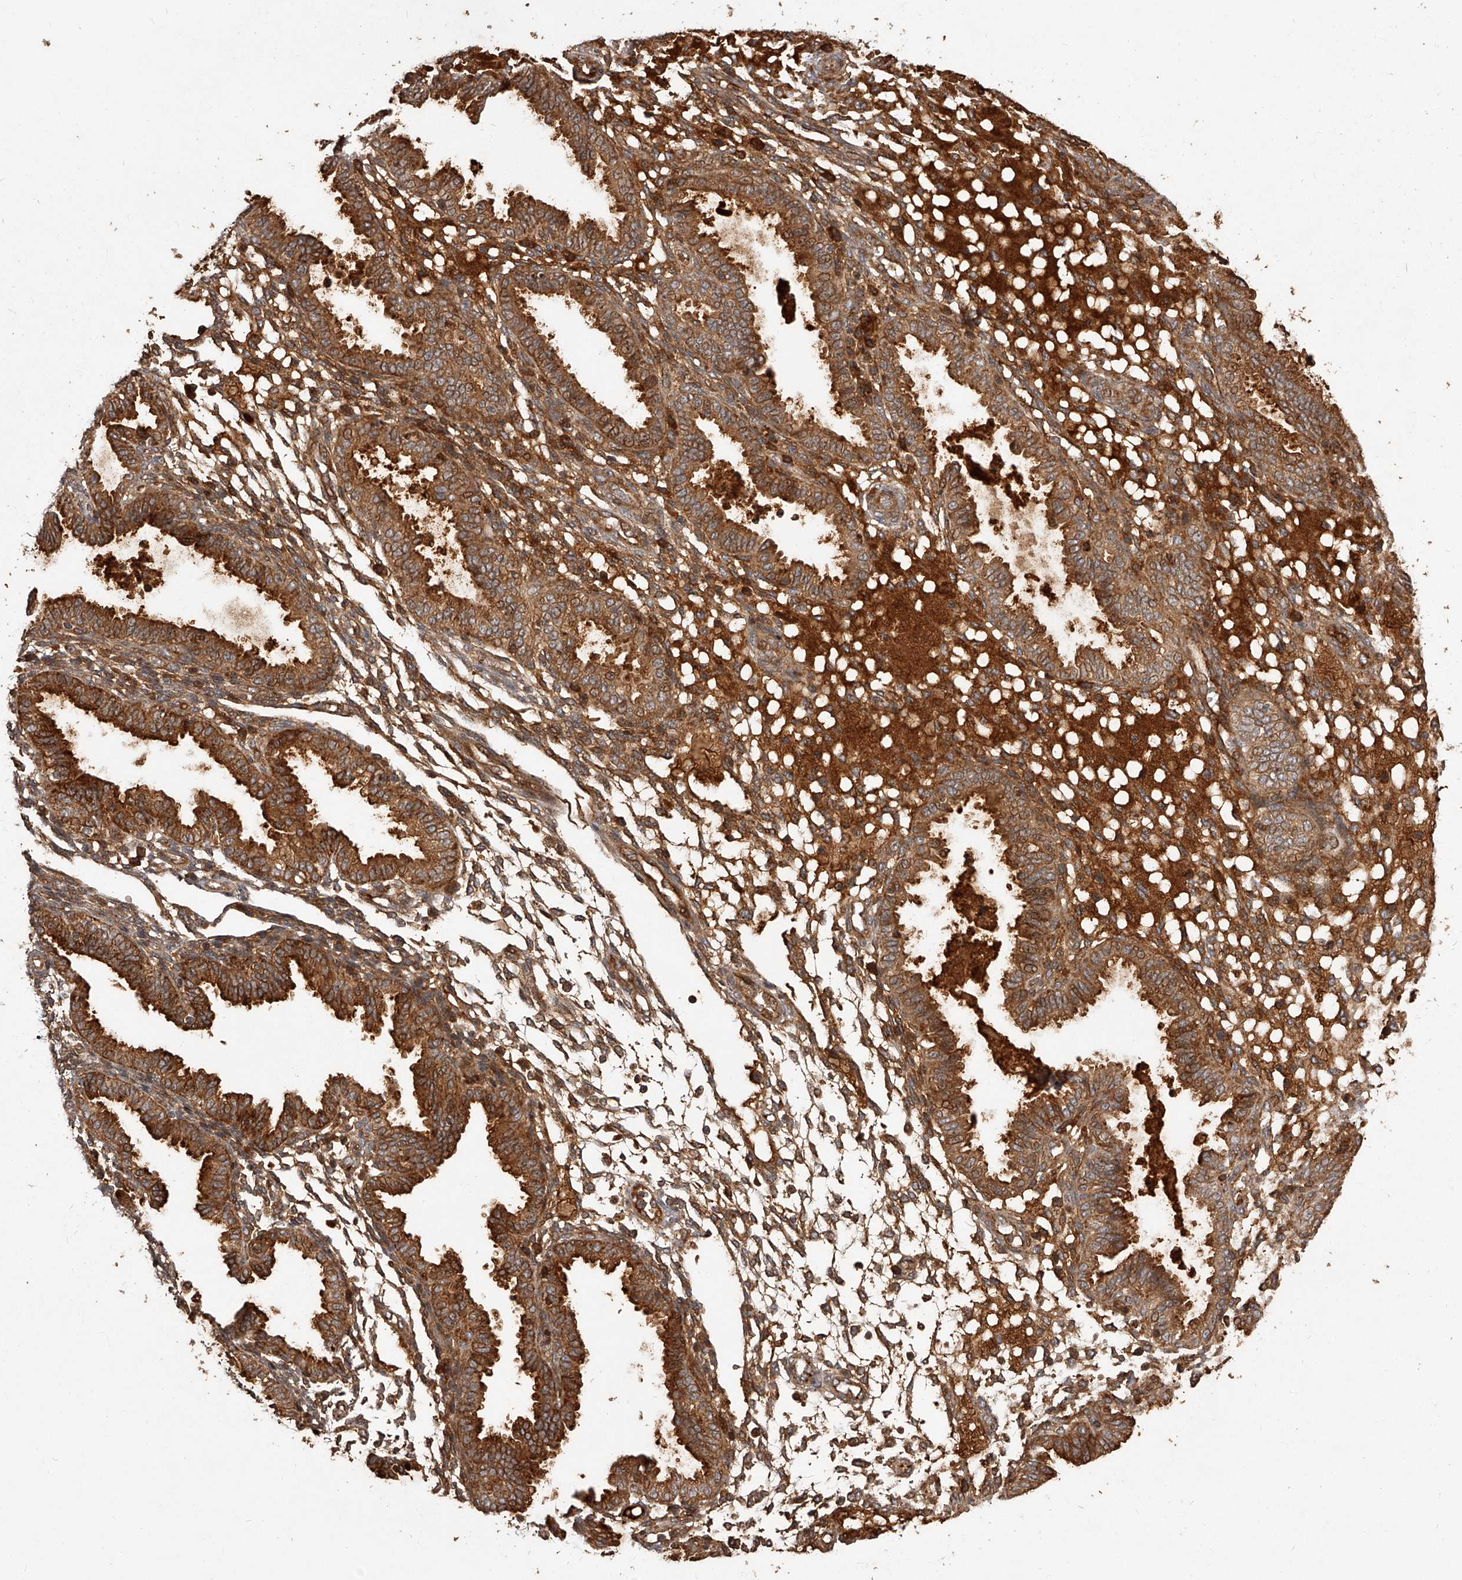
{"staining": {"intensity": "moderate", "quantity": ">75%", "location": "cytoplasmic/membranous"}, "tissue": "endometrium", "cell_type": "Cells in endometrial stroma", "image_type": "normal", "snomed": [{"axis": "morphology", "description": "Normal tissue, NOS"}, {"axis": "topography", "description": "Endometrium"}], "caption": "IHC (DAB) staining of benign endometrium displays moderate cytoplasmic/membranous protein positivity in about >75% of cells in endometrial stroma.", "gene": "CRYZL1", "patient": {"sex": "female", "age": 33}}